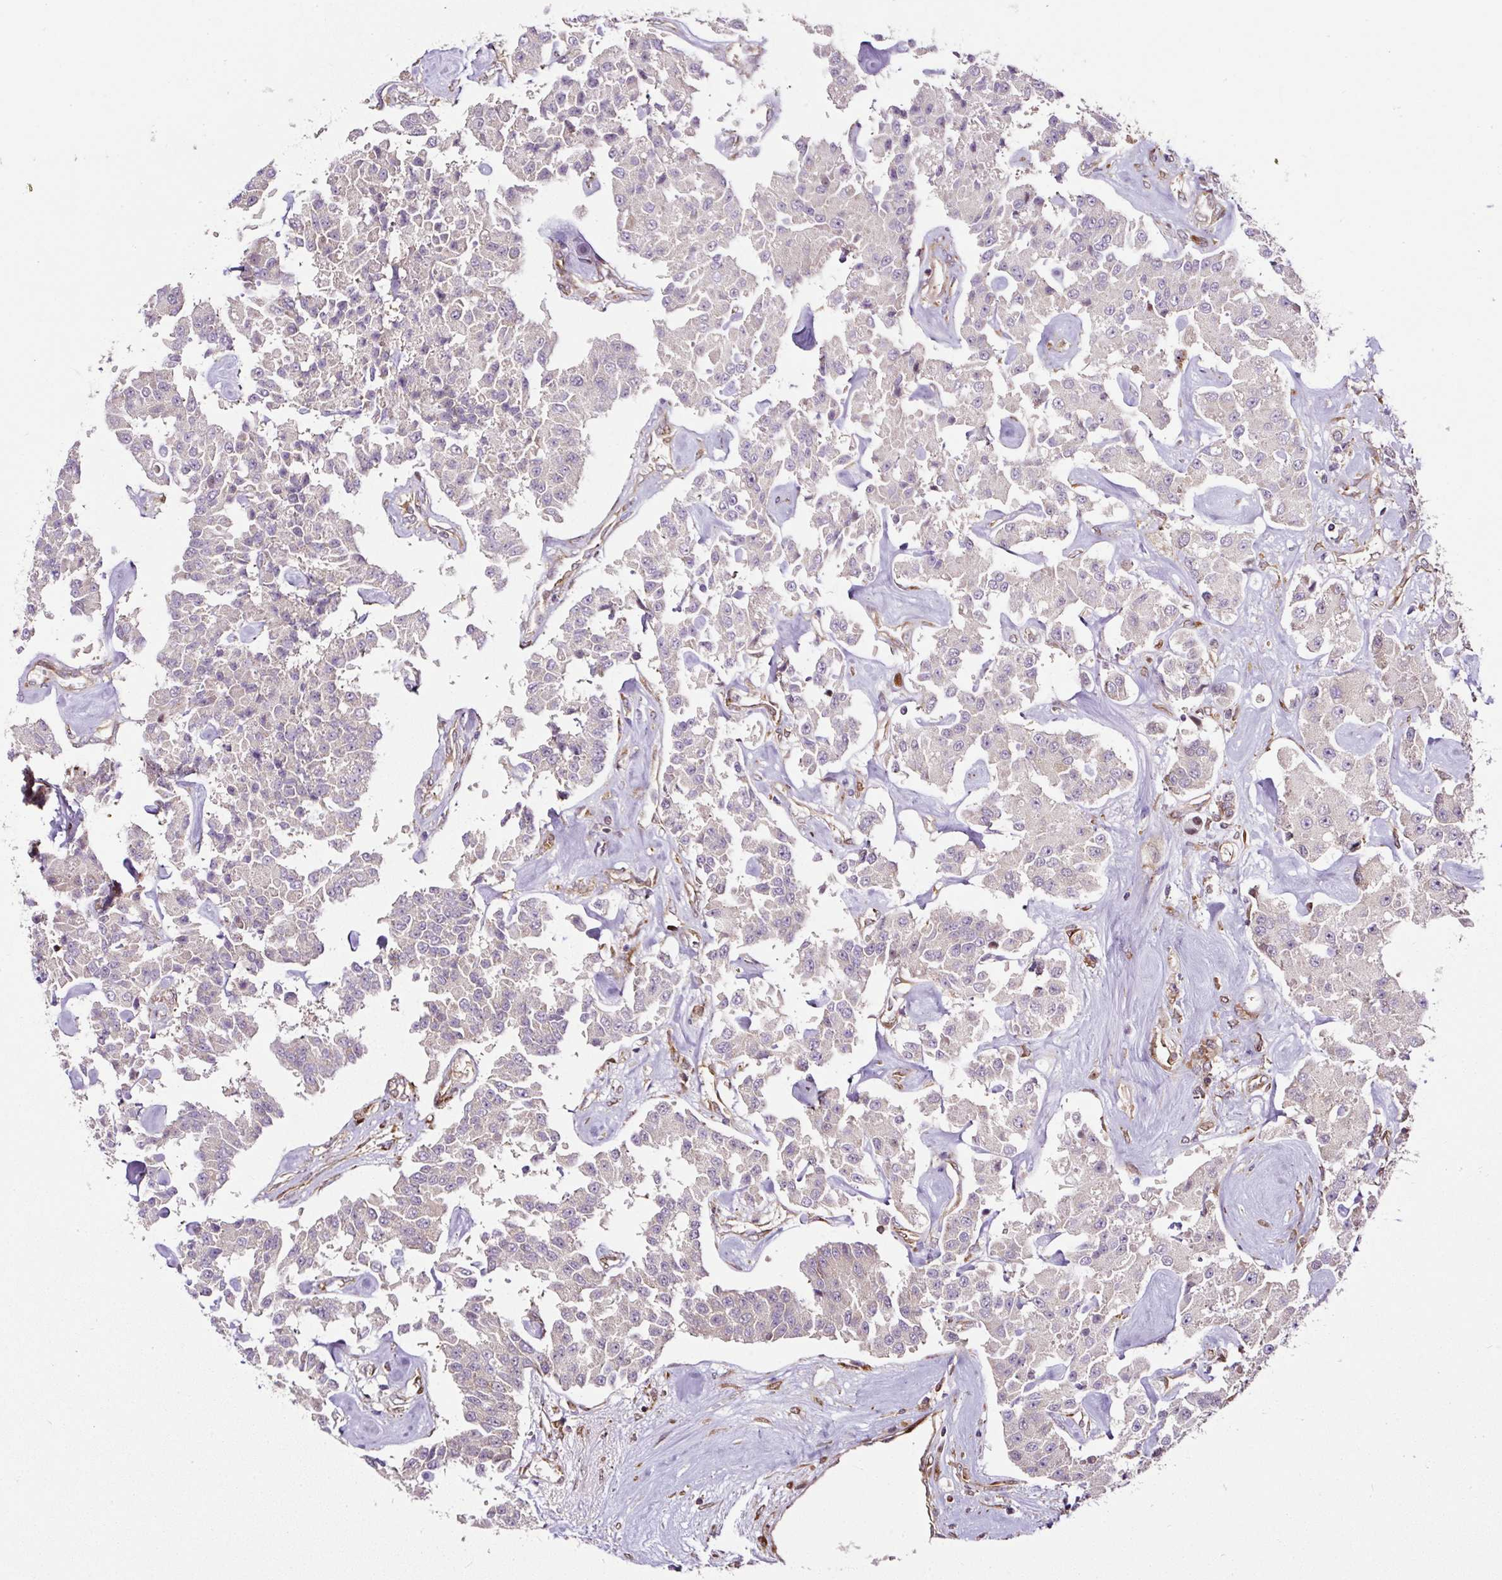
{"staining": {"intensity": "negative", "quantity": "none", "location": "none"}, "tissue": "carcinoid", "cell_type": "Tumor cells", "image_type": "cancer", "snomed": [{"axis": "morphology", "description": "Carcinoid, malignant, NOS"}, {"axis": "topography", "description": "Pancreas"}], "caption": "A micrograph of human carcinoid is negative for staining in tumor cells. (DAB immunohistochemistry (IHC) with hematoxylin counter stain).", "gene": "KDM4E", "patient": {"sex": "male", "age": 41}}